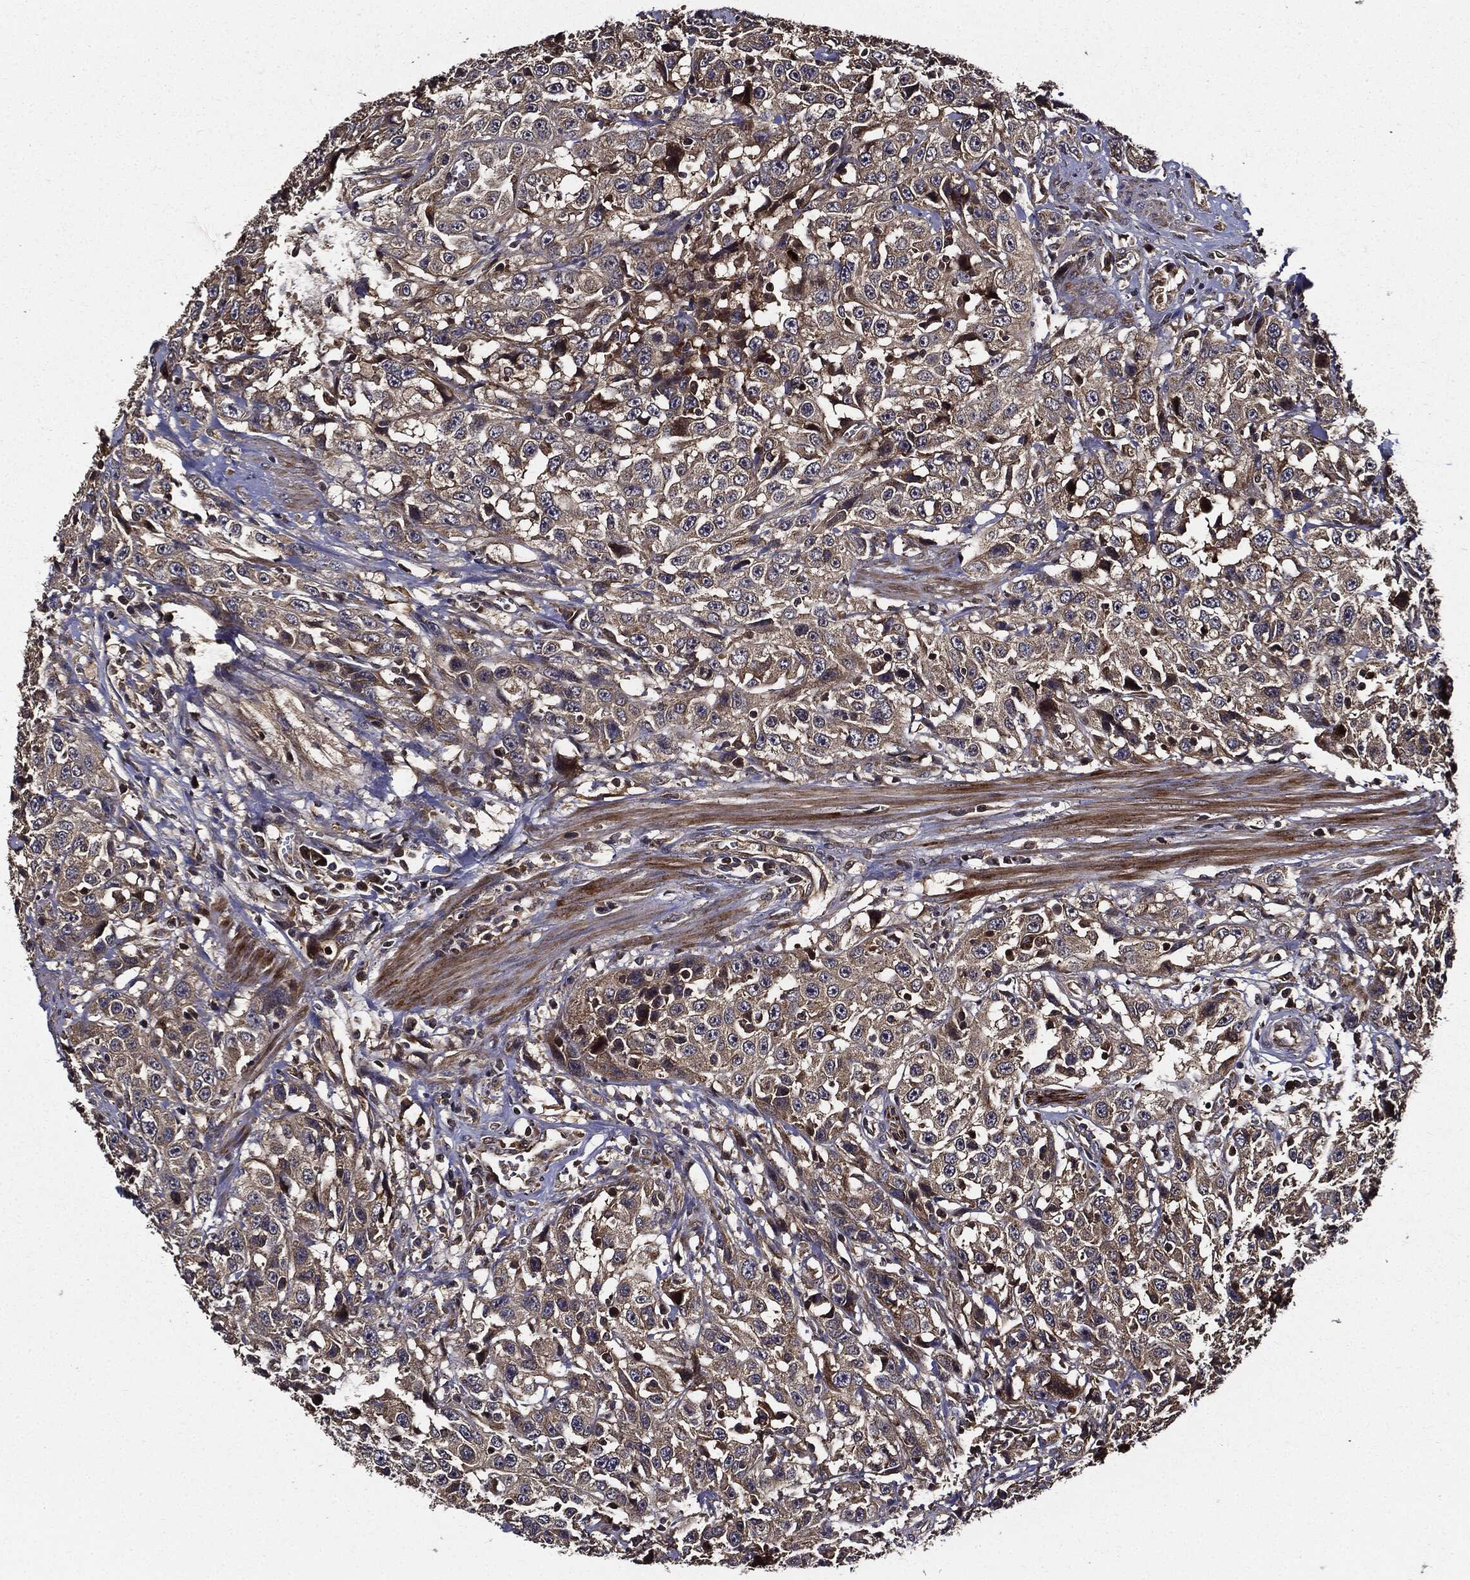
{"staining": {"intensity": "moderate", "quantity": "25%-75%", "location": "cytoplasmic/membranous"}, "tissue": "urothelial cancer", "cell_type": "Tumor cells", "image_type": "cancer", "snomed": [{"axis": "morphology", "description": "Urothelial carcinoma, NOS"}, {"axis": "morphology", "description": "Urothelial carcinoma, High grade"}, {"axis": "topography", "description": "Urinary bladder"}], "caption": "Approximately 25%-75% of tumor cells in urothelial carcinoma (high-grade) demonstrate moderate cytoplasmic/membranous protein positivity as visualized by brown immunohistochemical staining.", "gene": "HTT", "patient": {"sex": "female", "age": 73}}